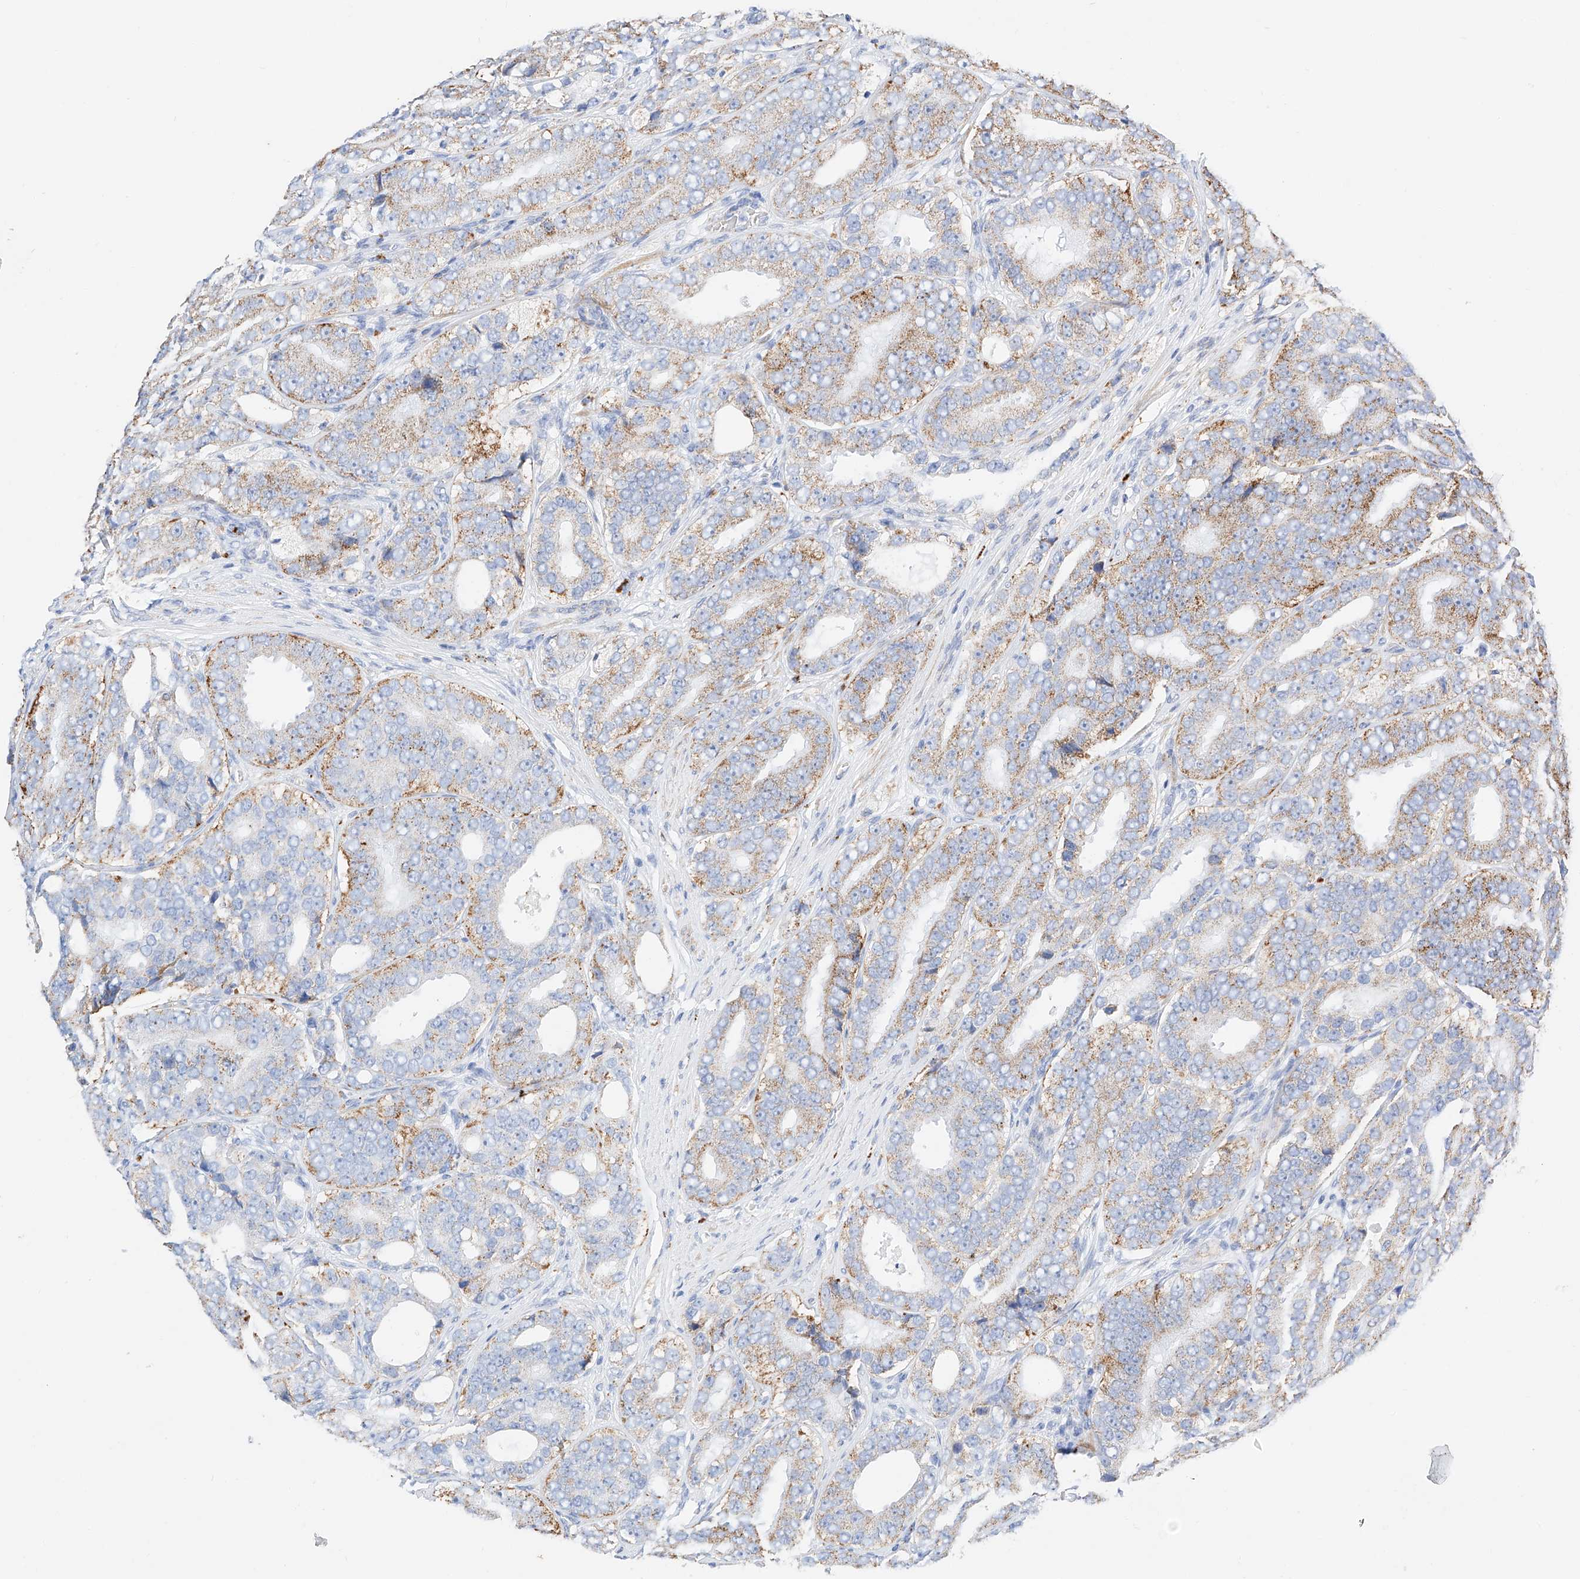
{"staining": {"intensity": "moderate", "quantity": "25%-75%", "location": "cytoplasmic/membranous"}, "tissue": "prostate cancer", "cell_type": "Tumor cells", "image_type": "cancer", "snomed": [{"axis": "morphology", "description": "Adenocarcinoma, High grade"}, {"axis": "topography", "description": "Prostate"}], "caption": "Tumor cells reveal moderate cytoplasmic/membranous positivity in about 25%-75% of cells in prostate cancer (adenocarcinoma (high-grade)).", "gene": "C6orf62", "patient": {"sex": "male", "age": 56}}